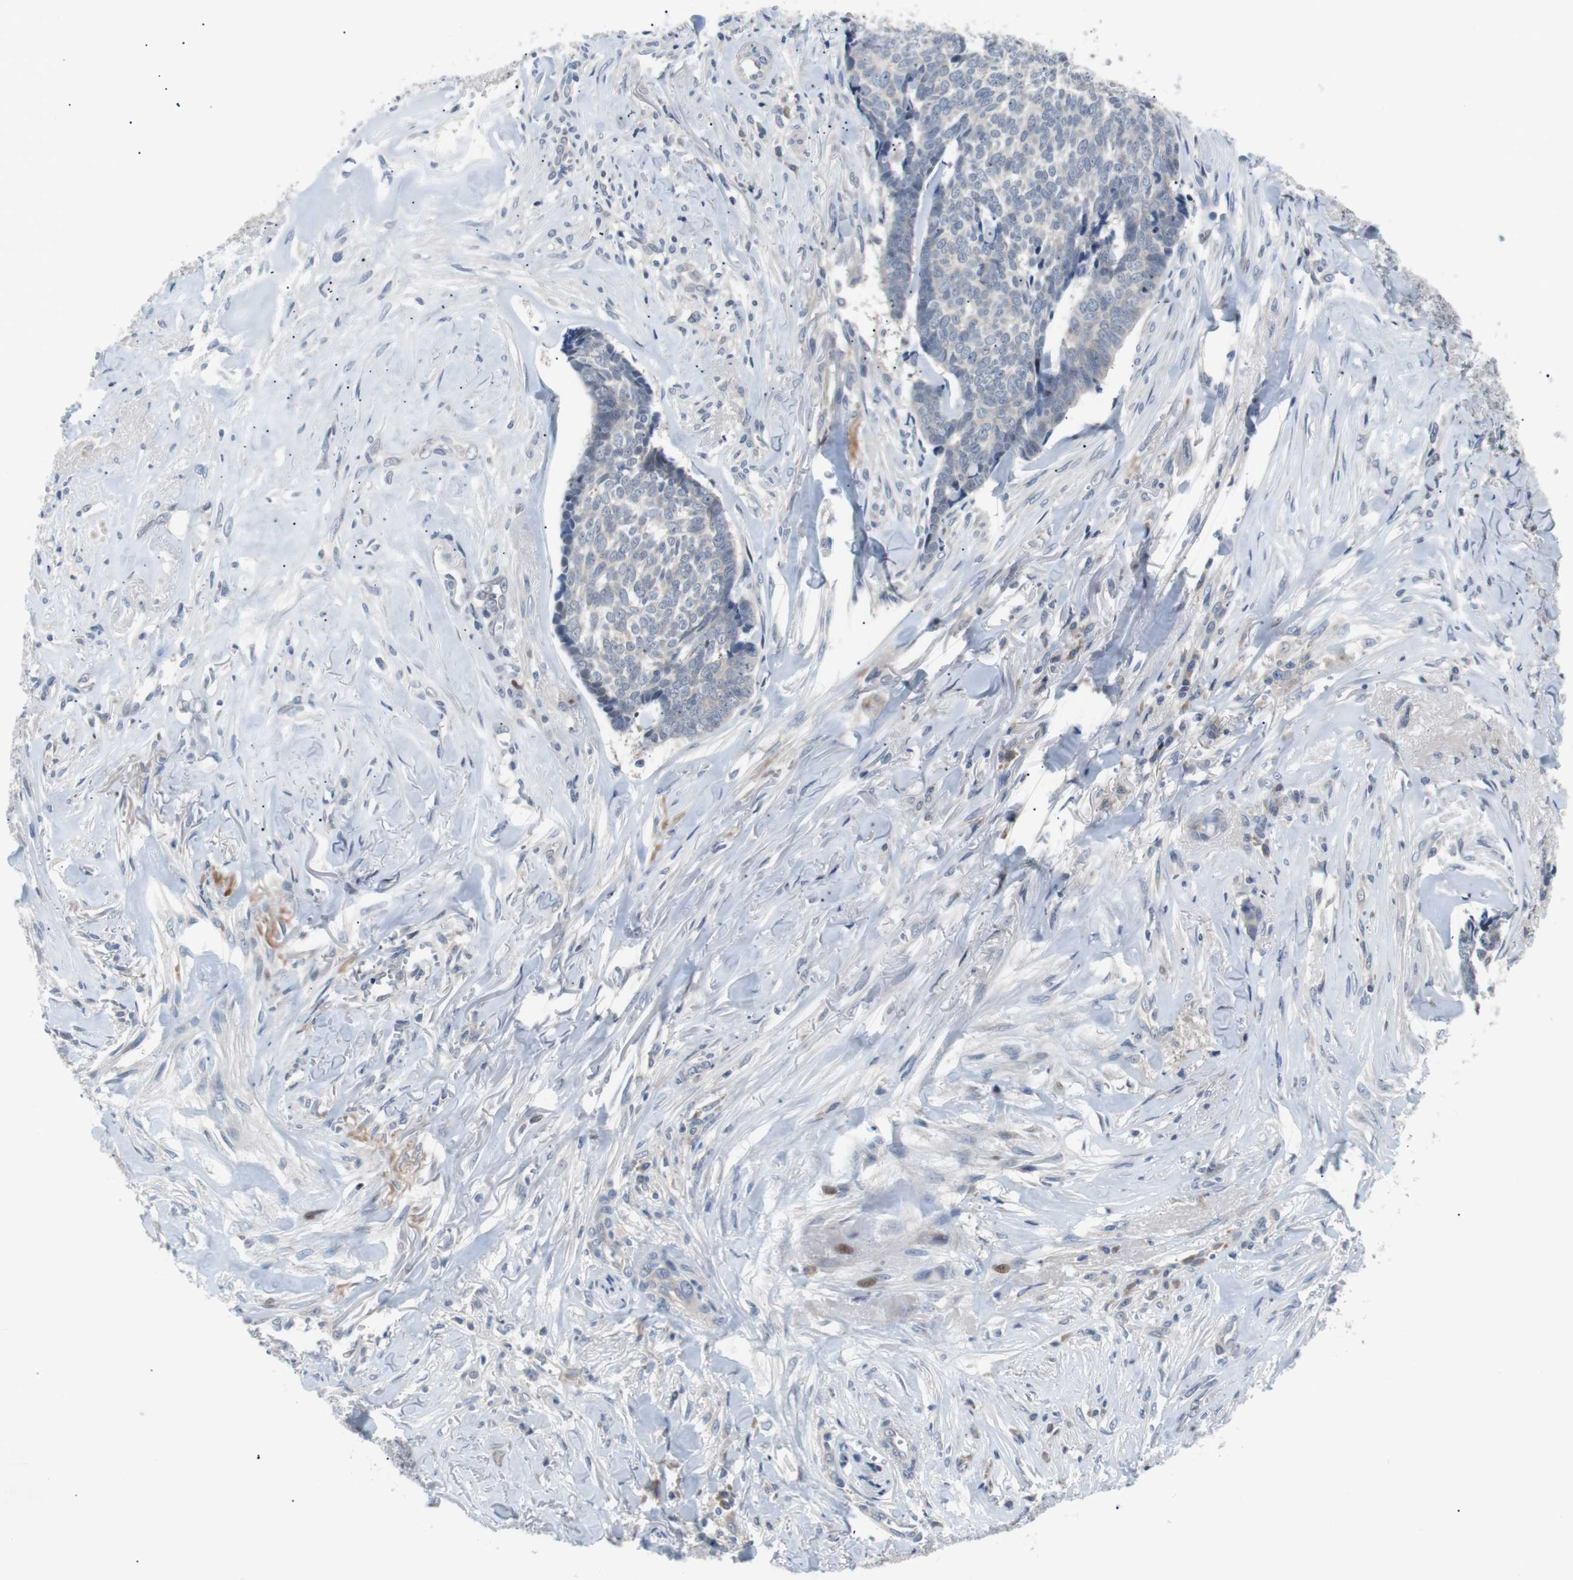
{"staining": {"intensity": "negative", "quantity": "none", "location": "none"}, "tissue": "skin cancer", "cell_type": "Tumor cells", "image_type": "cancer", "snomed": [{"axis": "morphology", "description": "Basal cell carcinoma"}, {"axis": "topography", "description": "Skin"}], "caption": "Human skin basal cell carcinoma stained for a protein using immunohistochemistry (IHC) demonstrates no expression in tumor cells.", "gene": "MAP2K4", "patient": {"sex": "male", "age": 84}}